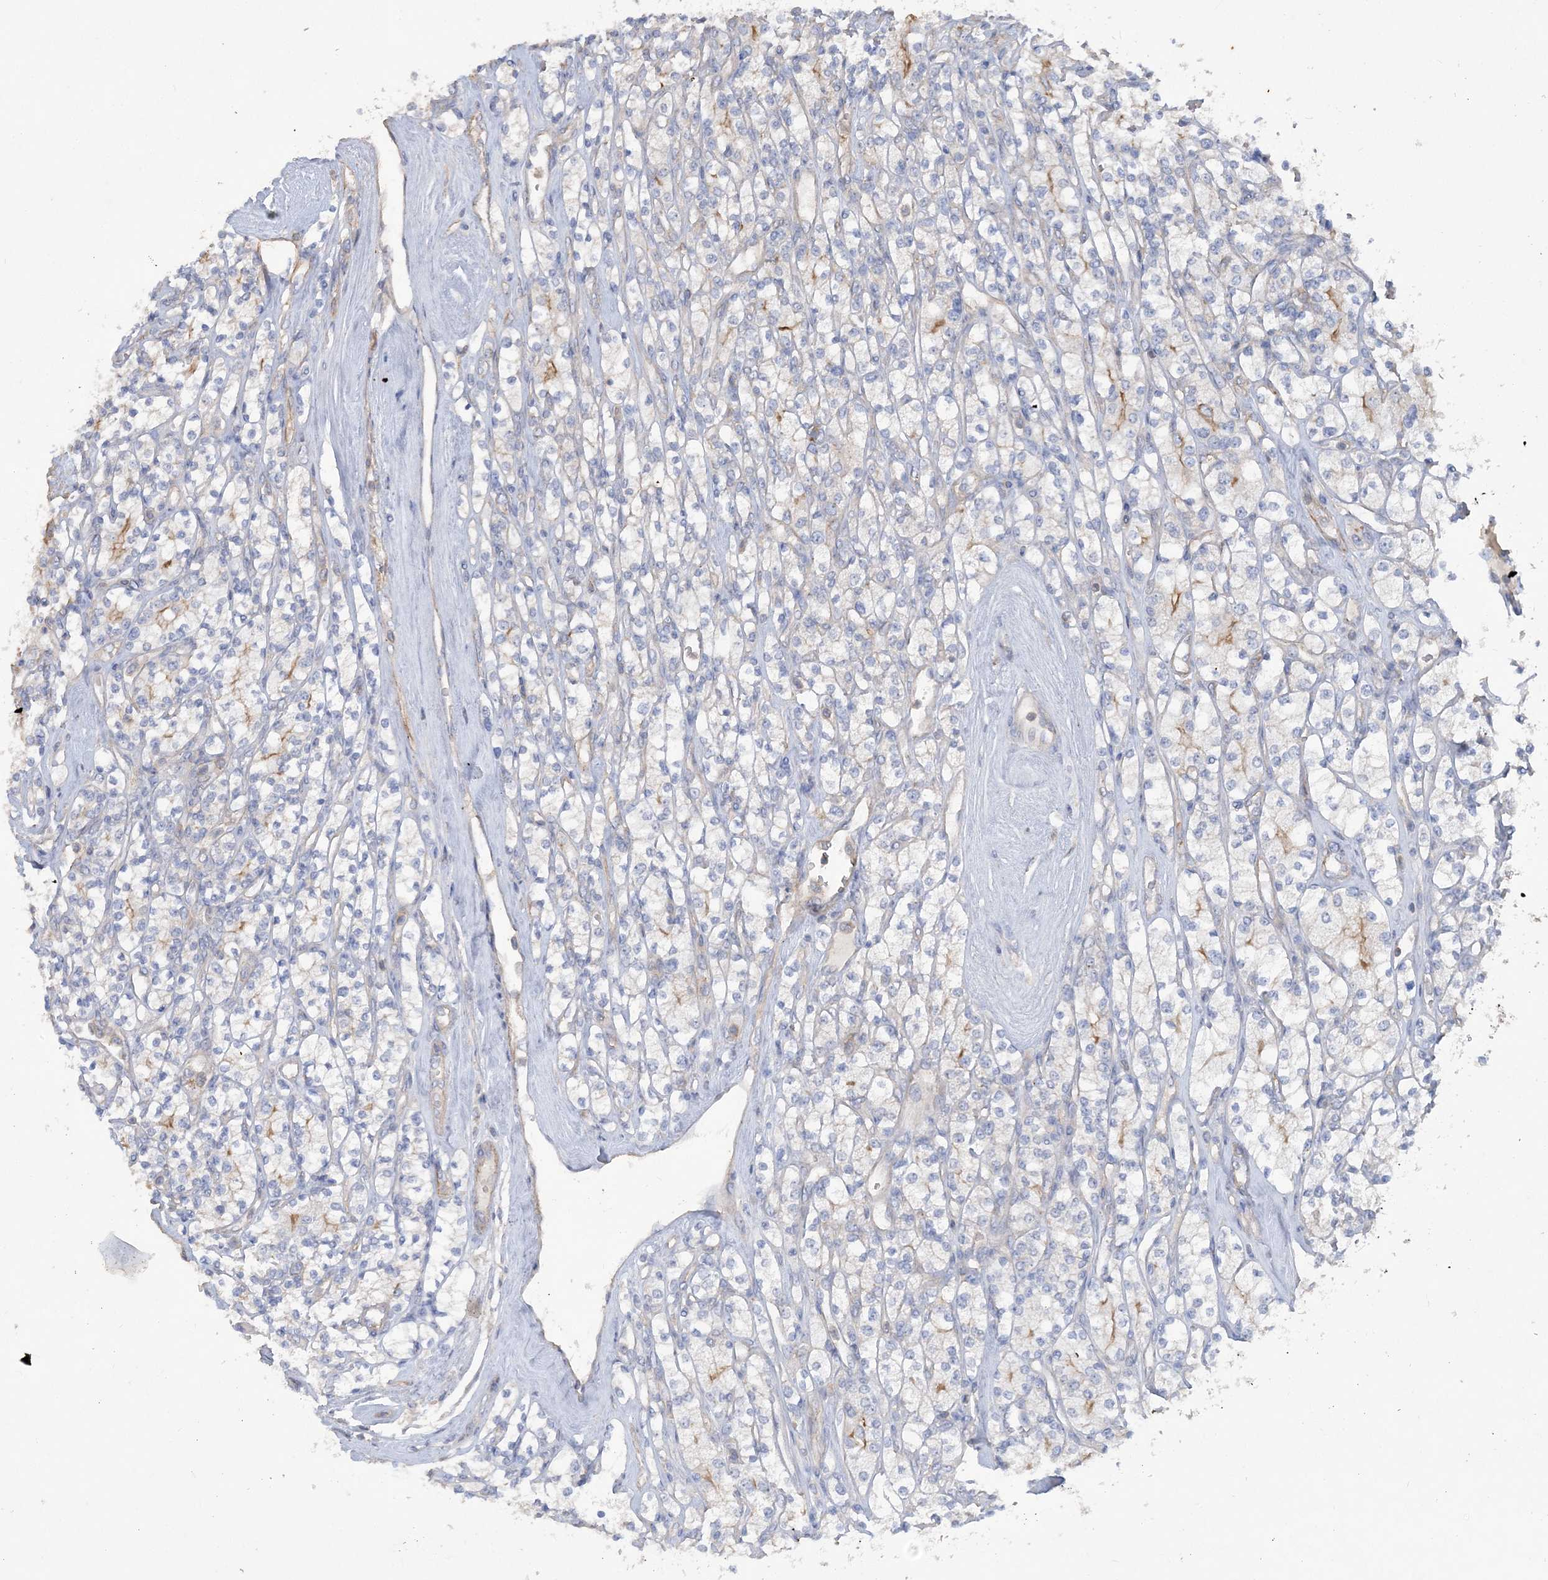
{"staining": {"intensity": "moderate", "quantity": "<25%", "location": "cytoplasmic/membranous"}, "tissue": "renal cancer", "cell_type": "Tumor cells", "image_type": "cancer", "snomed": [{"axis": "morphology", "description": "Adenocarcinoma, NOS"}, {"axis": "topography", "description": "Kidney"}], "caption": "Tumor cells reveal low levels of moderate cytoplasmic/membranous expression in approximately <25% of cells in human renal cancer.", "gene": "PIGC", "patient": {"sex": "male", "age": 77}}